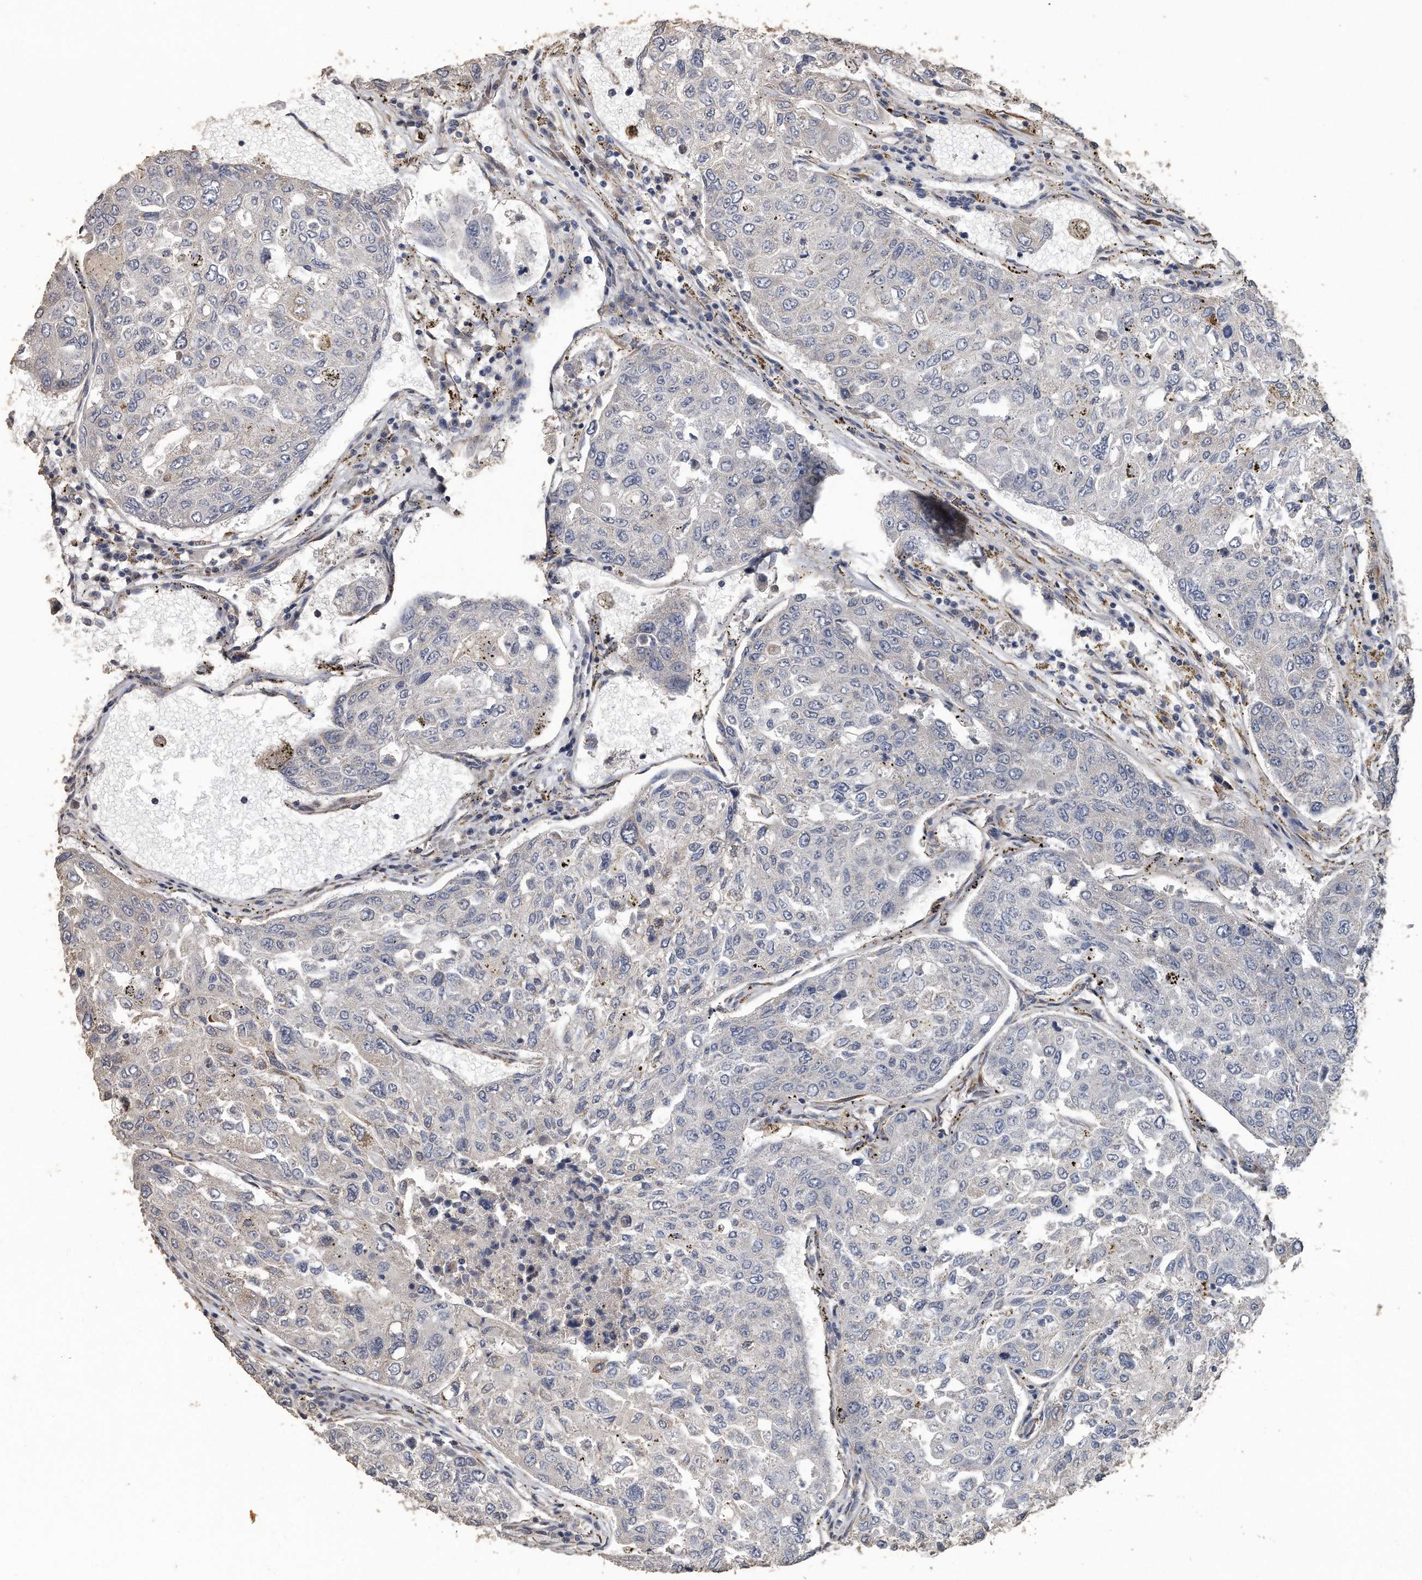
{"staining": {"intensity": "negative", "quantity": "none", "location": "none"}, "tissue": "urothelial cancer", "cell_type": "Tumor cells", "image_type": "cancer", "snomed": [{"axis": "morphology", "description": "Urothelial carcinoma, High grade"}, {"axis": "topography", "description": "Lymph node"}, {"axis": "topography", "description": "Urinary bladder"}], "caption": "DAB immunohistochemical staining of urothelial cancer reveals no significant staining in tumor cells. The staining was performed using DAB (3,3'-diaminobenzidine) to visualize the protein expression in brown, while the nuclei were stained in blue with hematoxylin (Magnification: 20x).", "gene": "PCLO", "patient": {"sex": "male", "age": 51}}